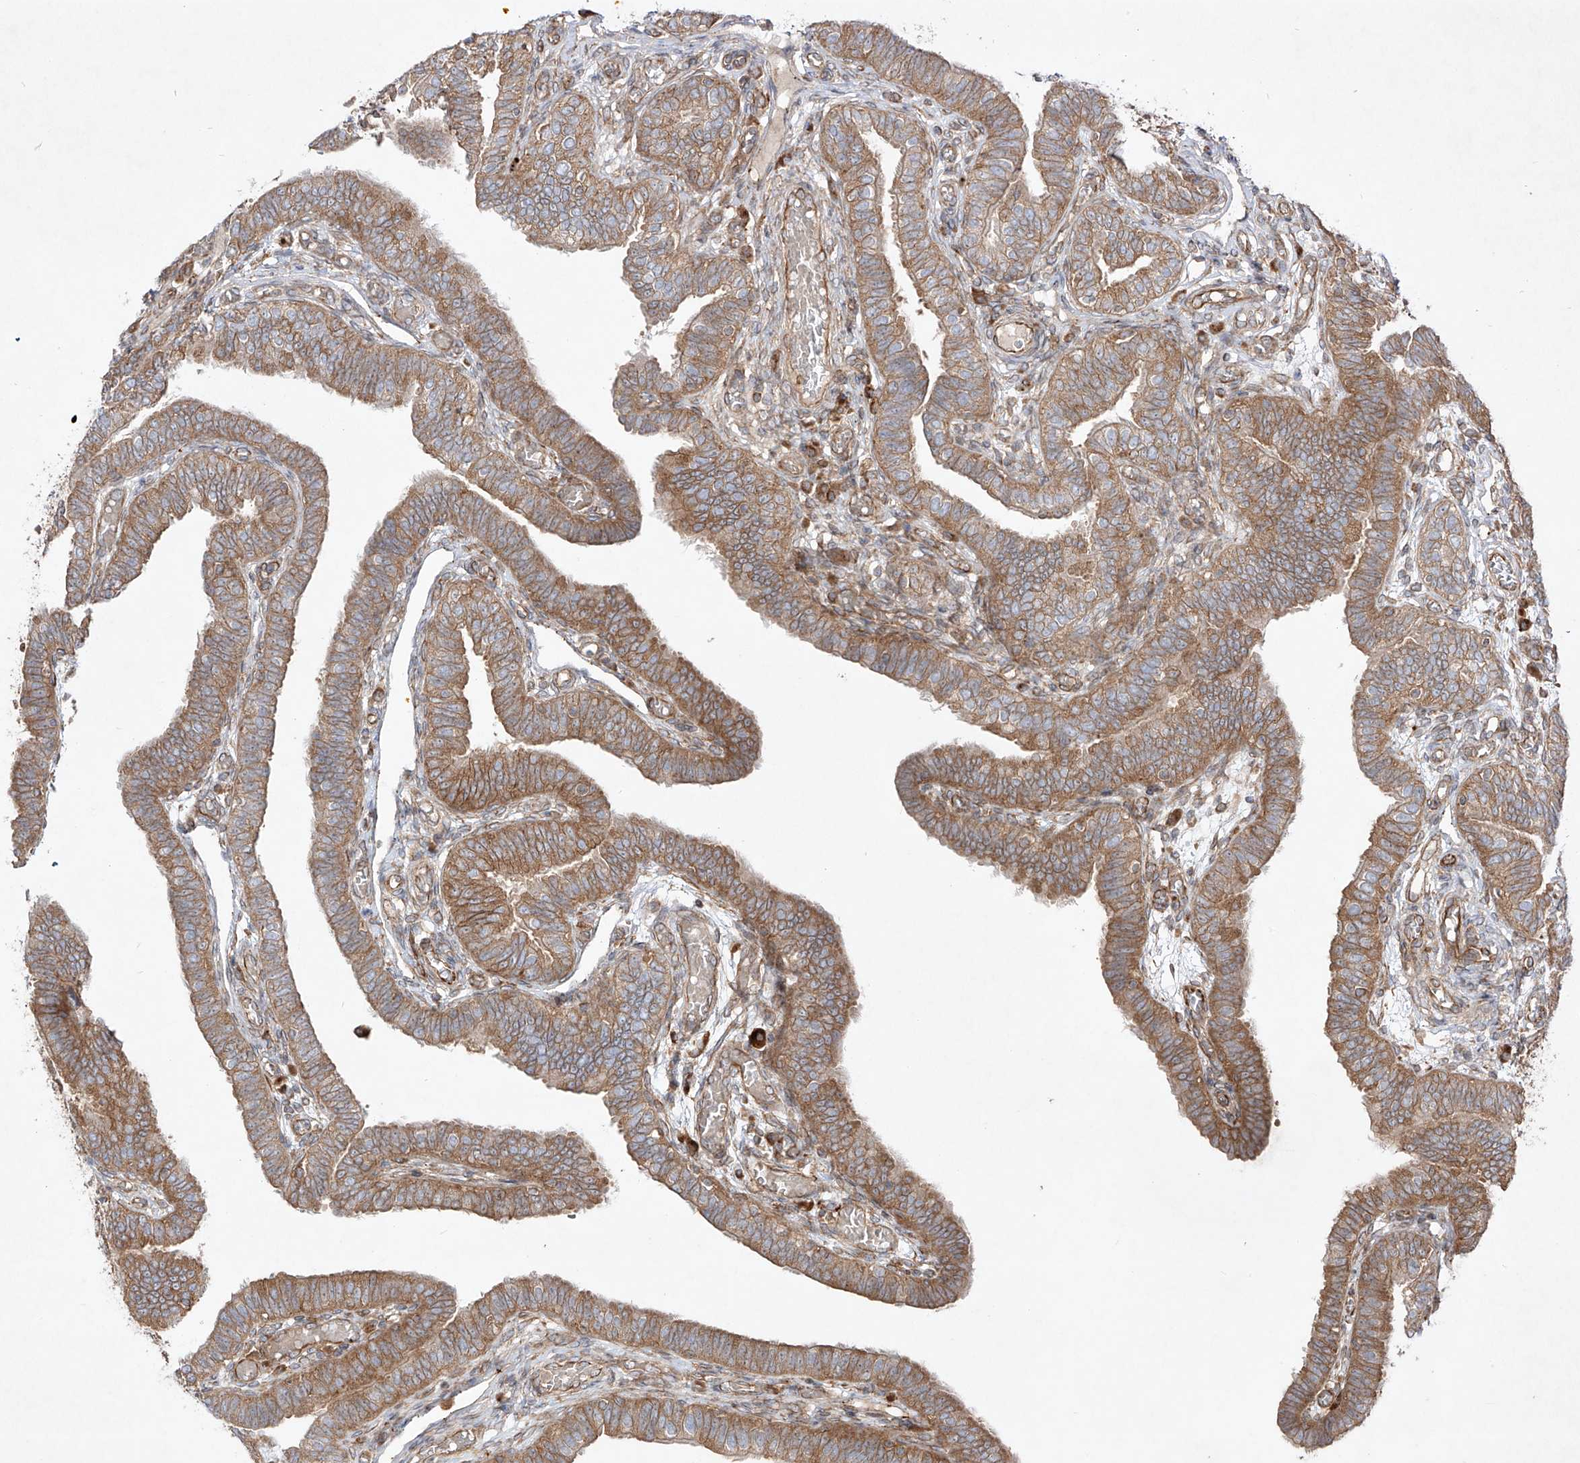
{"staining": {"intensity": "moderate", "quantity": ">75%", "location": "cytoplasmic/membranous"}, "tissue": "fallopian tube", "cell_type": "Glandular cells", "image_type": "normal", "snomed": [{"axis": "morphology", "description": "Normal tissue, NOS"}, {"axis": "topography", "description": "Fallopian tube"}], "caption": "Approximately >75% of glandular cells in unremarkable fallopian tube exhibit moderate cytoplasmic/membranous protein staining as visualized by brown immunohistochemical staining.", "gene": "YKT6", "patient": {"sex": "female", "age": 39}}